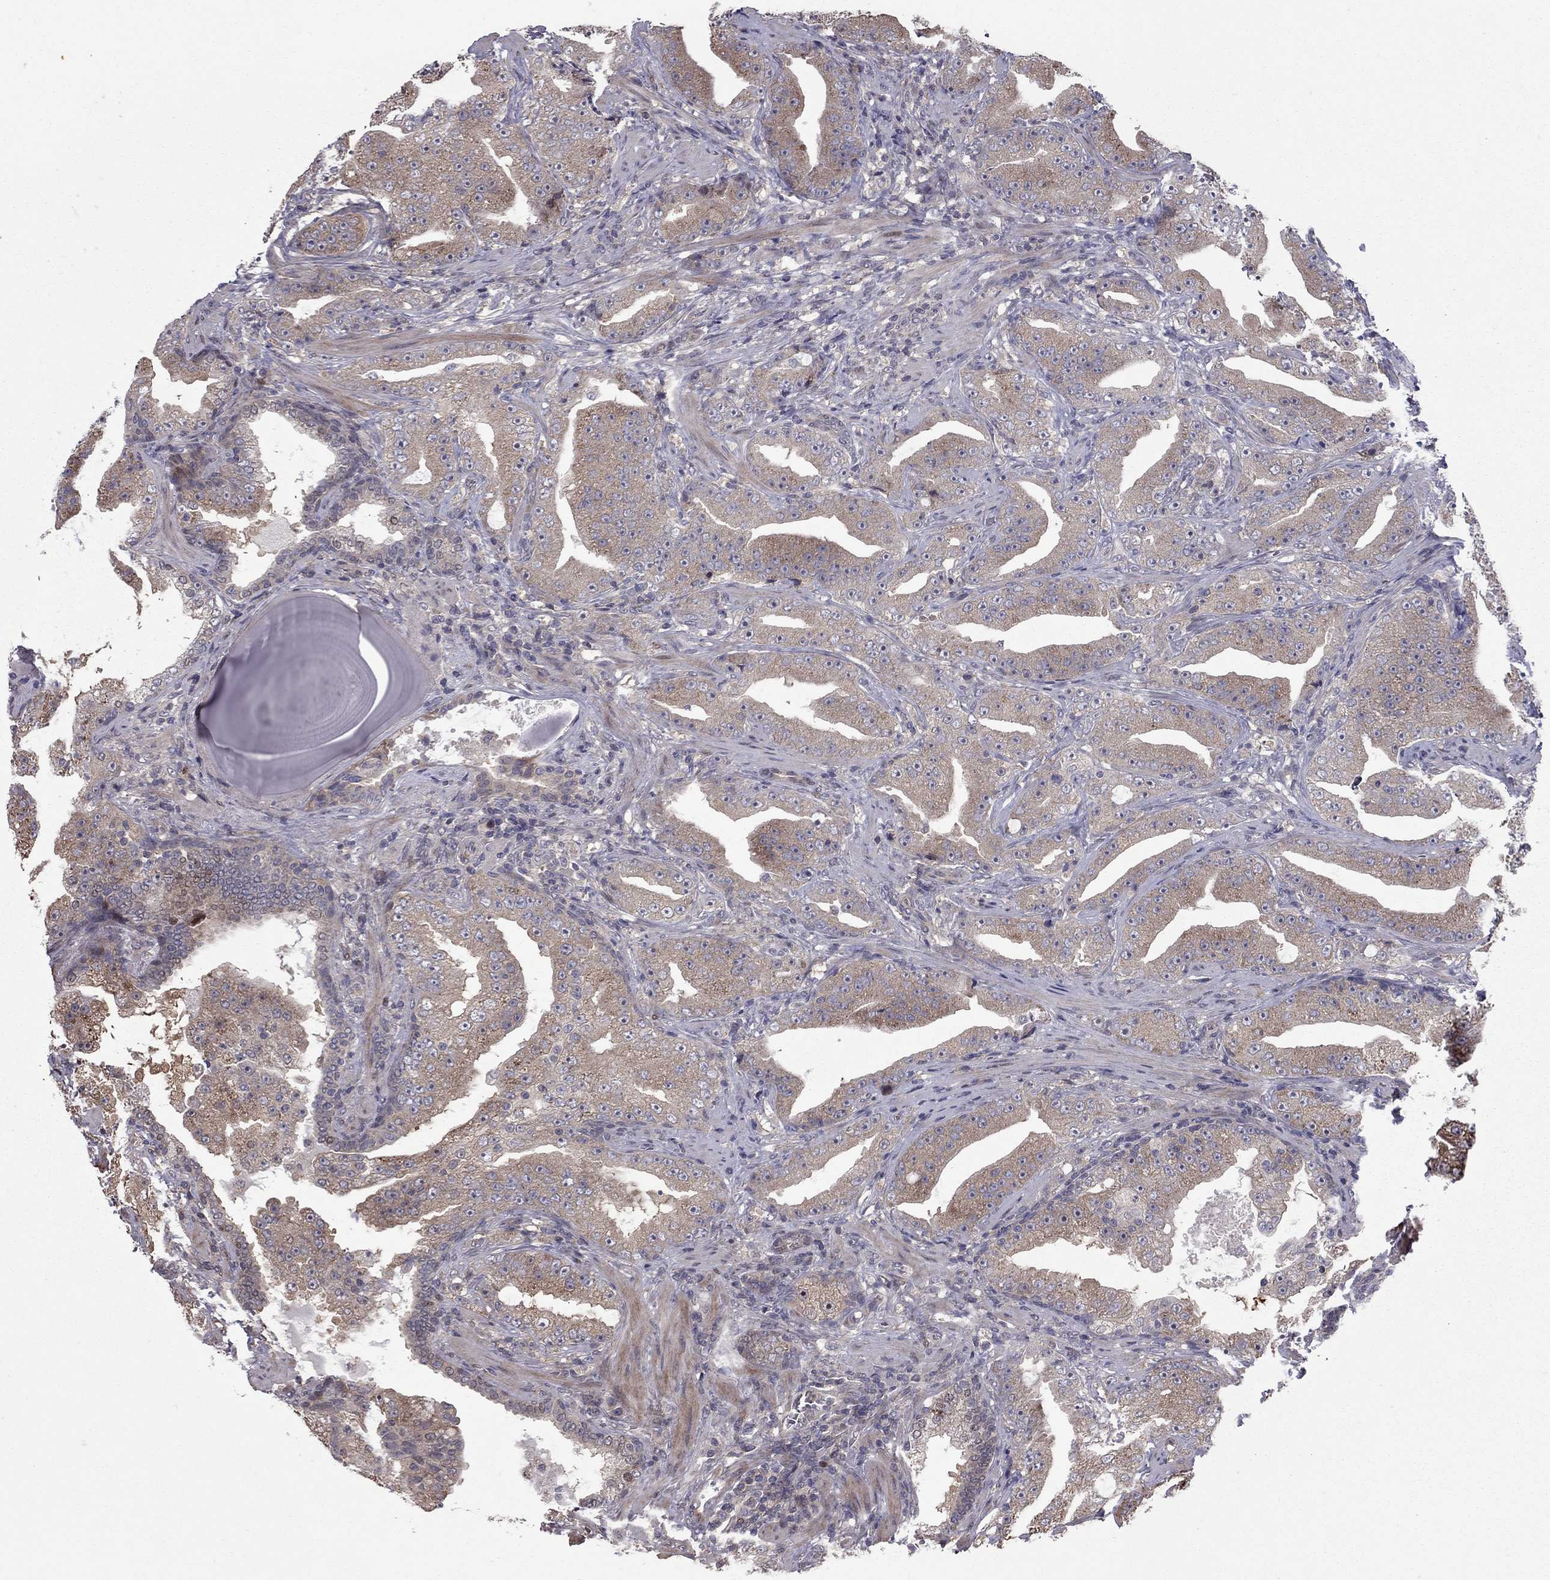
{"staining": {"intensity": "moderate", "quantity": ">75%", "location": "cytoplasmic/membranous"}, "tissue": "prostate cancer", "cell_type": "Tumor cells", "image_type": "cancer", "snomed": [{"axis": "morphology", "description": "Adenocarcinoma, Low grade"}, {"axis": "topography", "description": "Prostate"}], "caption": "Human prostate cancer stained with a brown dye exhibits moderate cytoplasmic/membranous positive expression in approximately >75% of tumor cells.", "gene": "DUSP7", "patient": {"sex": "male", "age": 62}}